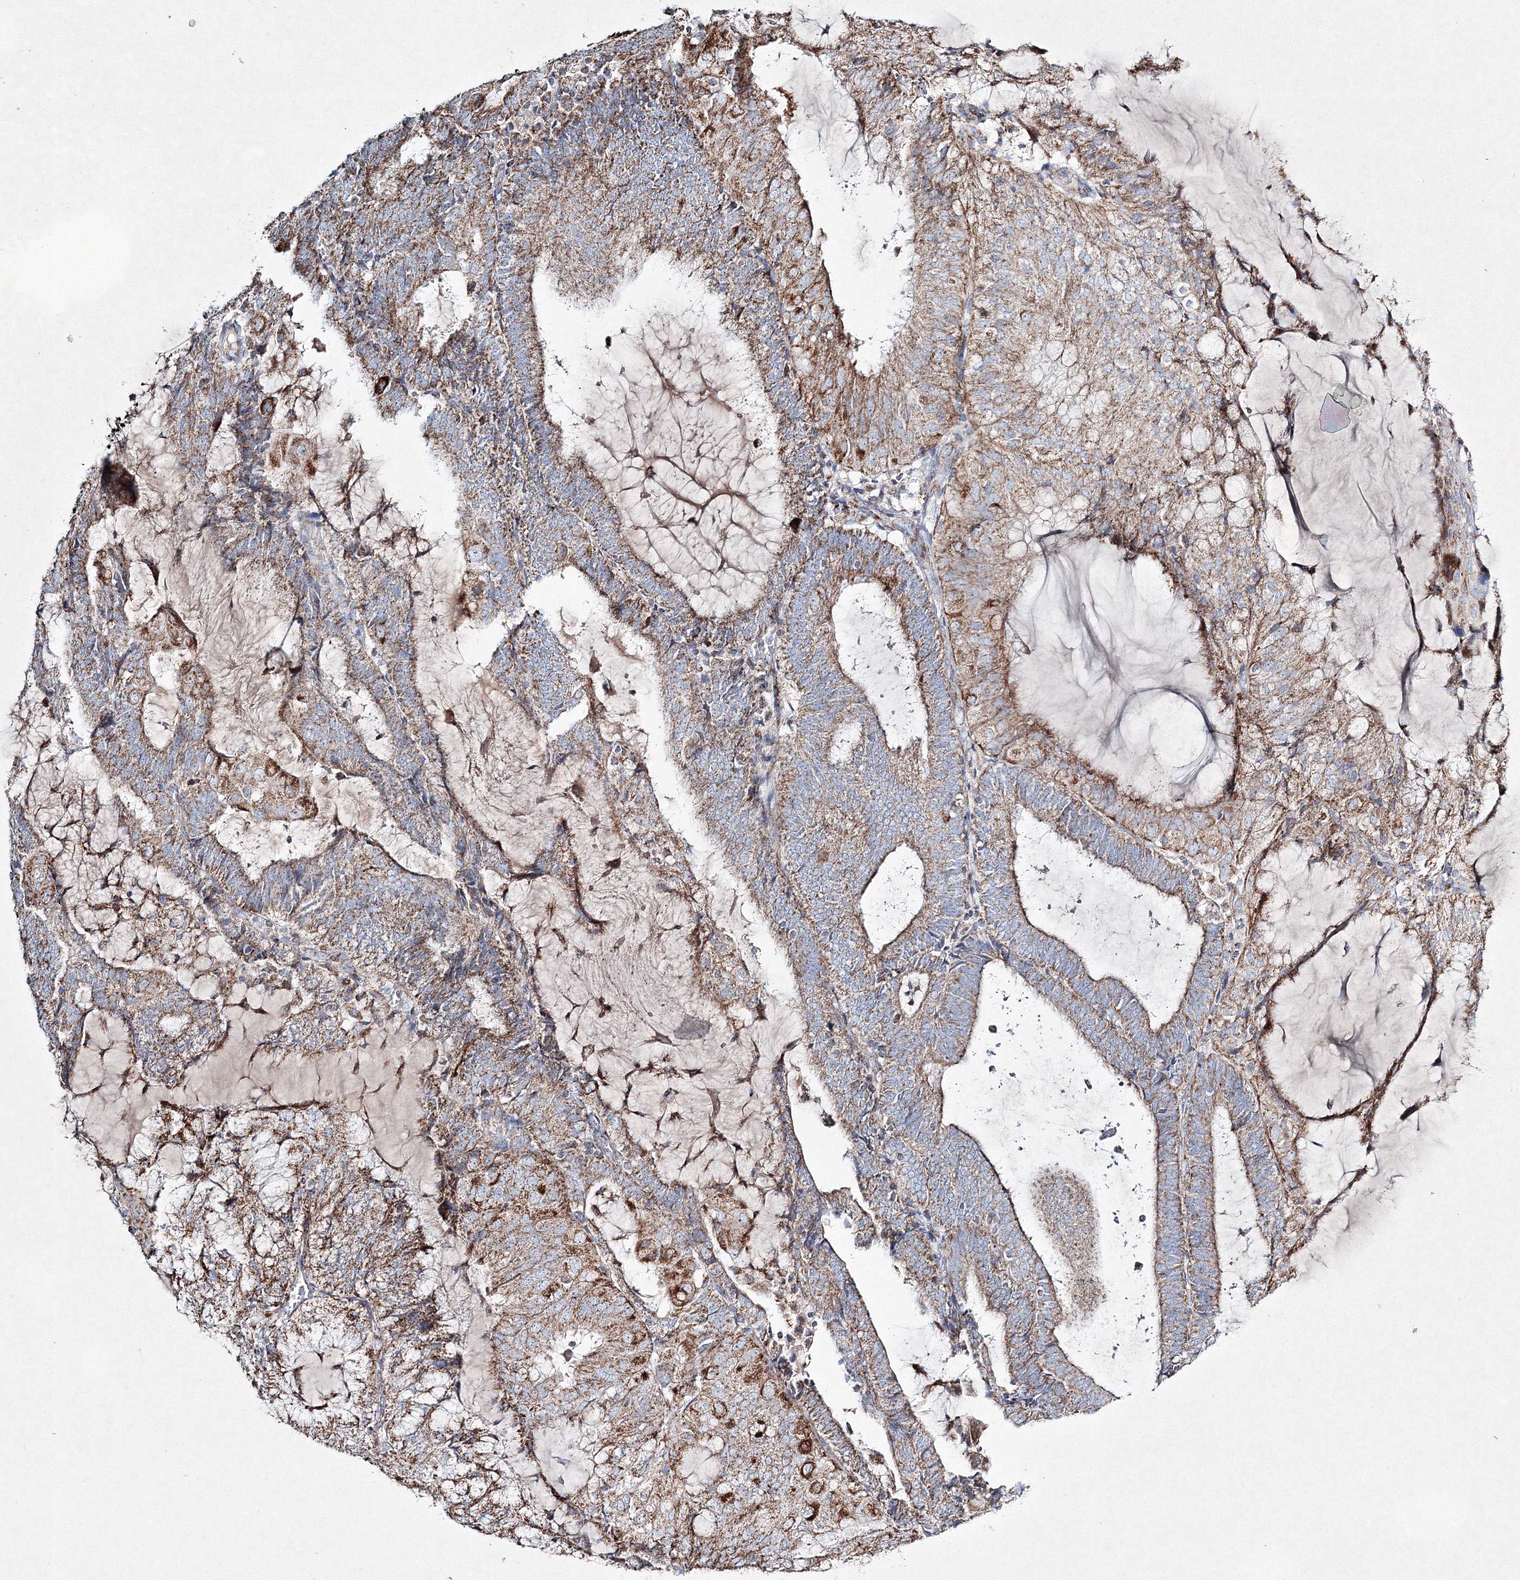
{"staining": {"intensity": "moderate", "quantity": ">75%", "location": "cytoplasmic/membranous"}, "tissue": "endometrial cancer", "cell_type": "Tumor cells", "image_type": "cancer", "snomed": [{"axis": "morphology", "description": "Adenocarcinoma, NOS"}, {"axis": "topography", "description": "Endometrium"}], "caption": "IHC photomicrograph of neoplastic tissue: human endometrial cancer stained using IHC displays medium levels of moderate protein expression localized specifically in the cytoplasmic/membranous of tumor cells, appearing as a cytoplasmic/membranous brown color.", "gene": "IGSF9", "patient": {"sex": "female", "age": 81}}